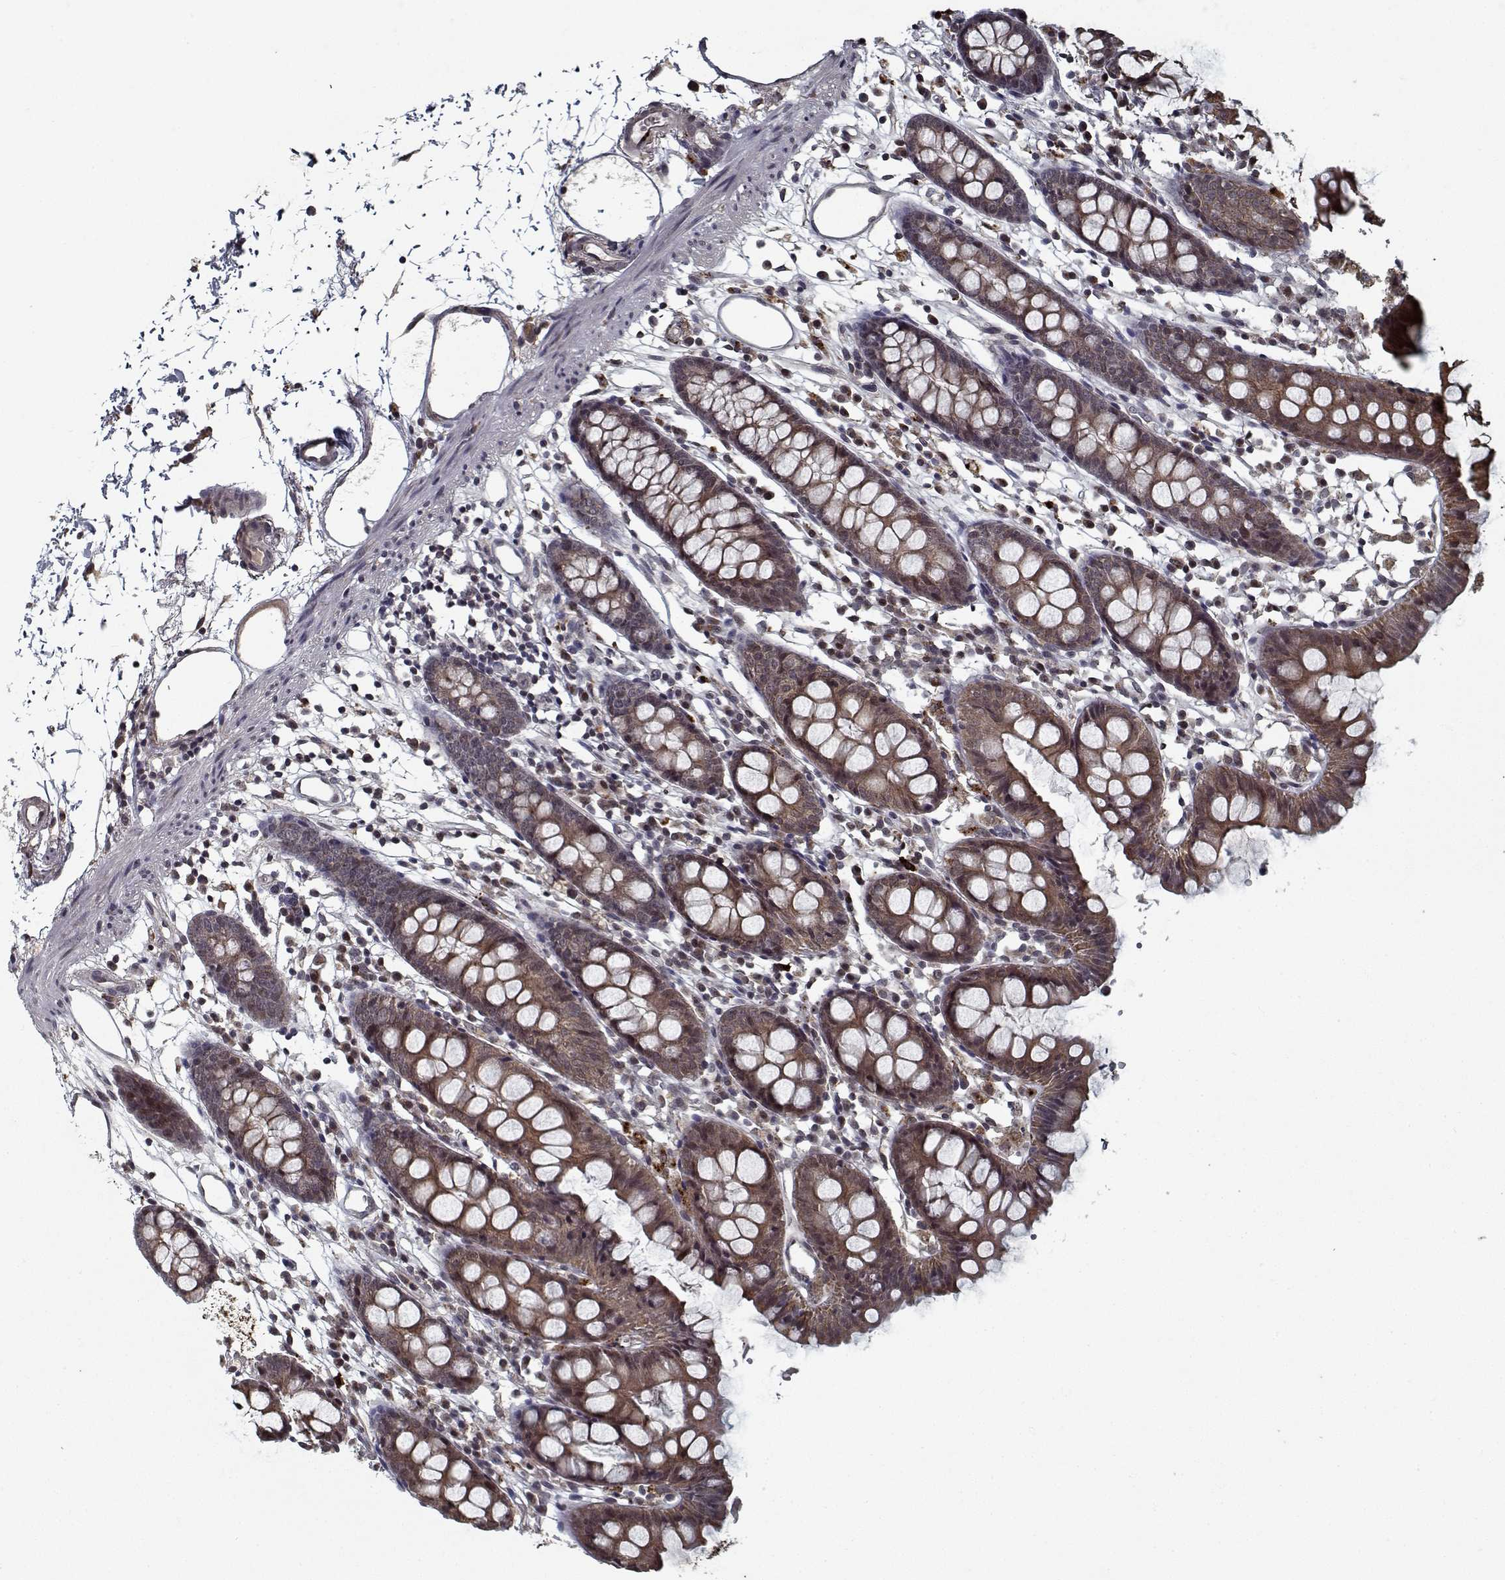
{"staining": {"intensity": "negative", "quantity": "none", "location": "none"}, "tissue": "colon", "cell_type": "Endothelial cells", "image_type": "normal", "snomed": [{"axis": "morphology", "description": "Normal tissue, NOS"}, {"axis": "topography", "description": "Colon"}], "caption": "A high-resolution histopathology image shows immunohistochemistry staining of normal colon, which reveals no significant positivity in endothelial cells.", "gene": "NLK", "patient": {"sex": "female", "age": 84}}